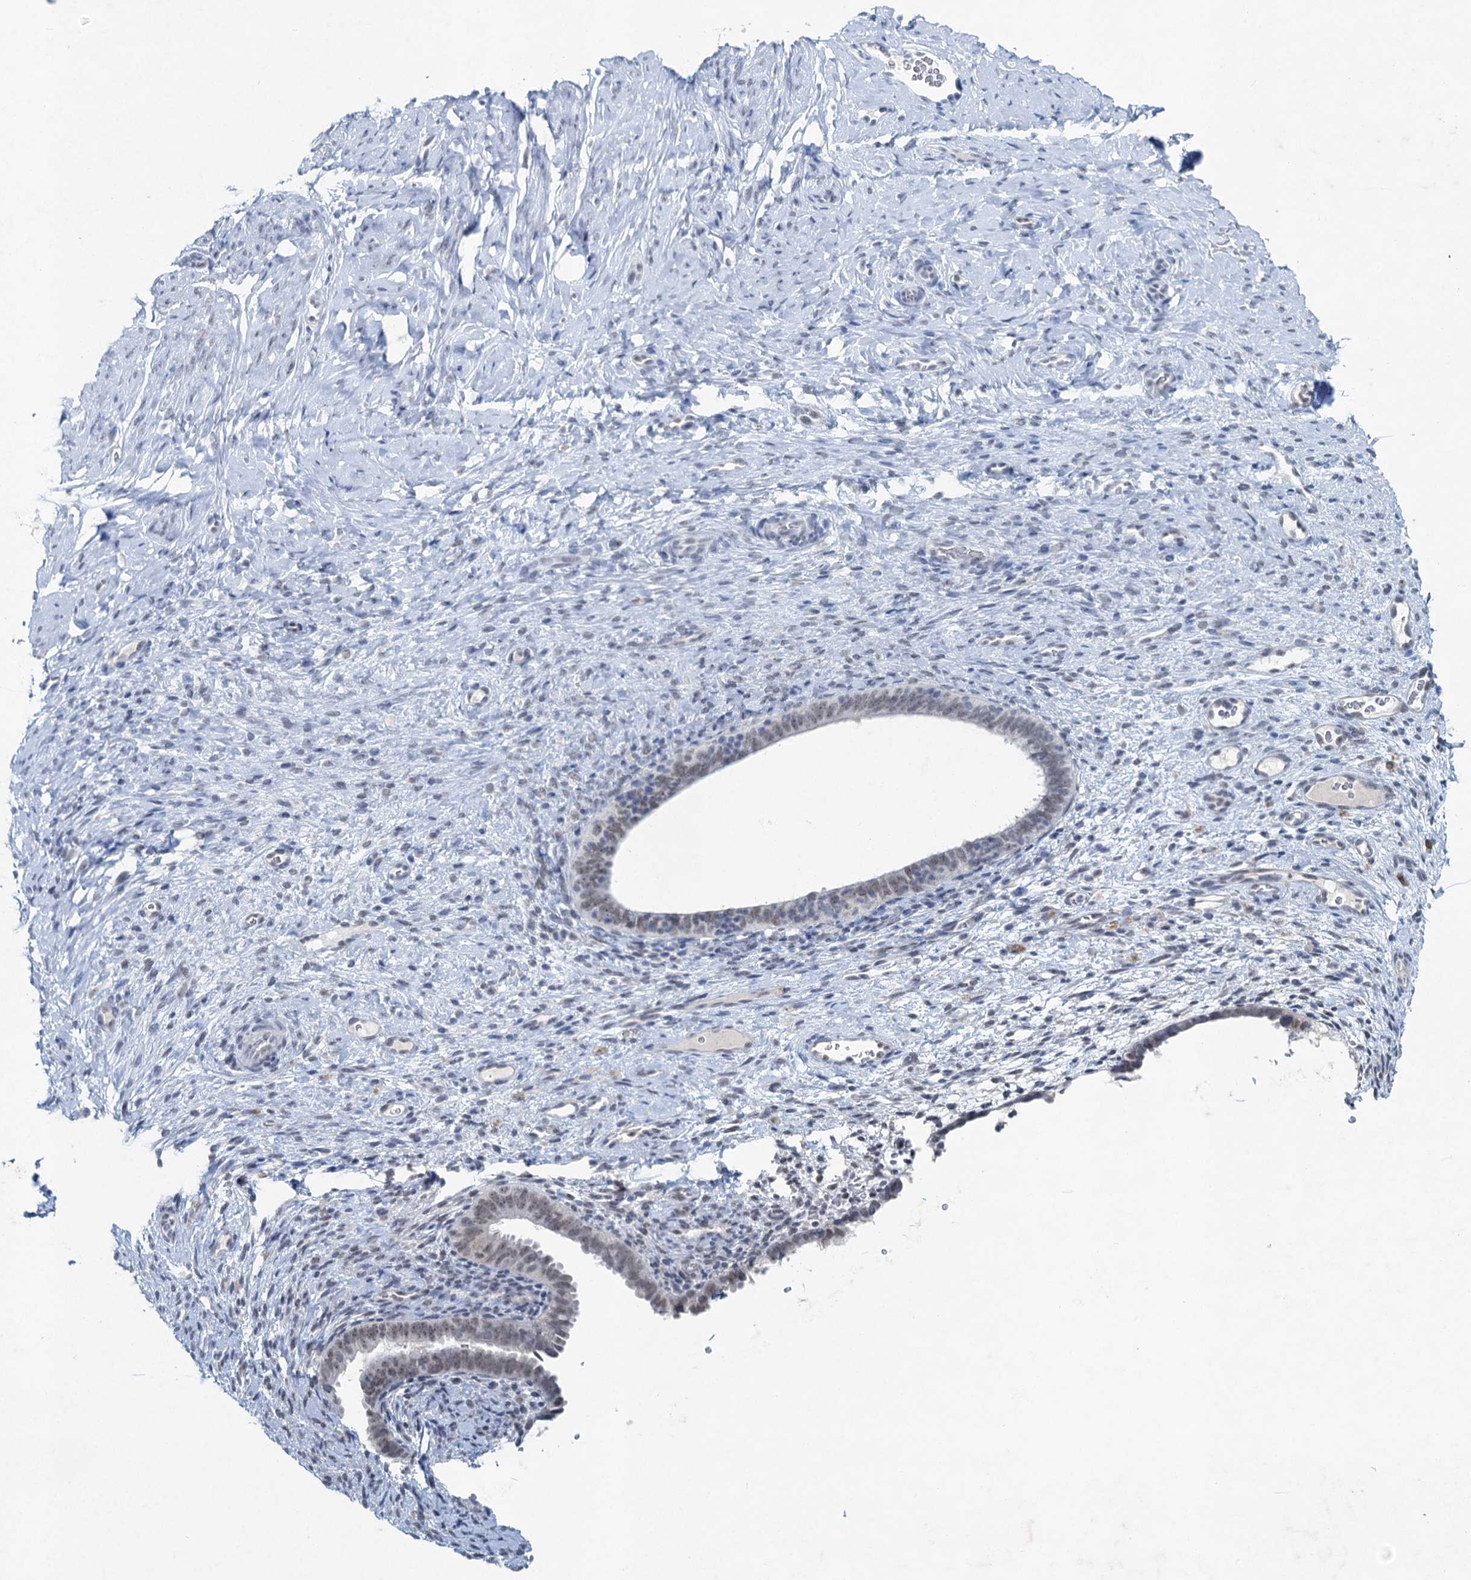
{"staining": {"intensity": "negative", "quantity": "none", "location": "none"}, "tissue": "endometrium", "cell_type": "Cells in endometrial stroma", "image_type": "normal", "snomed": [{"axis": "morphology", "description": "Normal tissue, NOS"}, {"axis": "topography", "description": "Endometrium"}], "caption": "Endometrium was stained to show a protein in brown. There is no significant expression in cells in endometrial stroma. Nuclei are stained in blue.", "gene": "ENSG00000230707", "patient": {"sex": "female", "age": 65}}